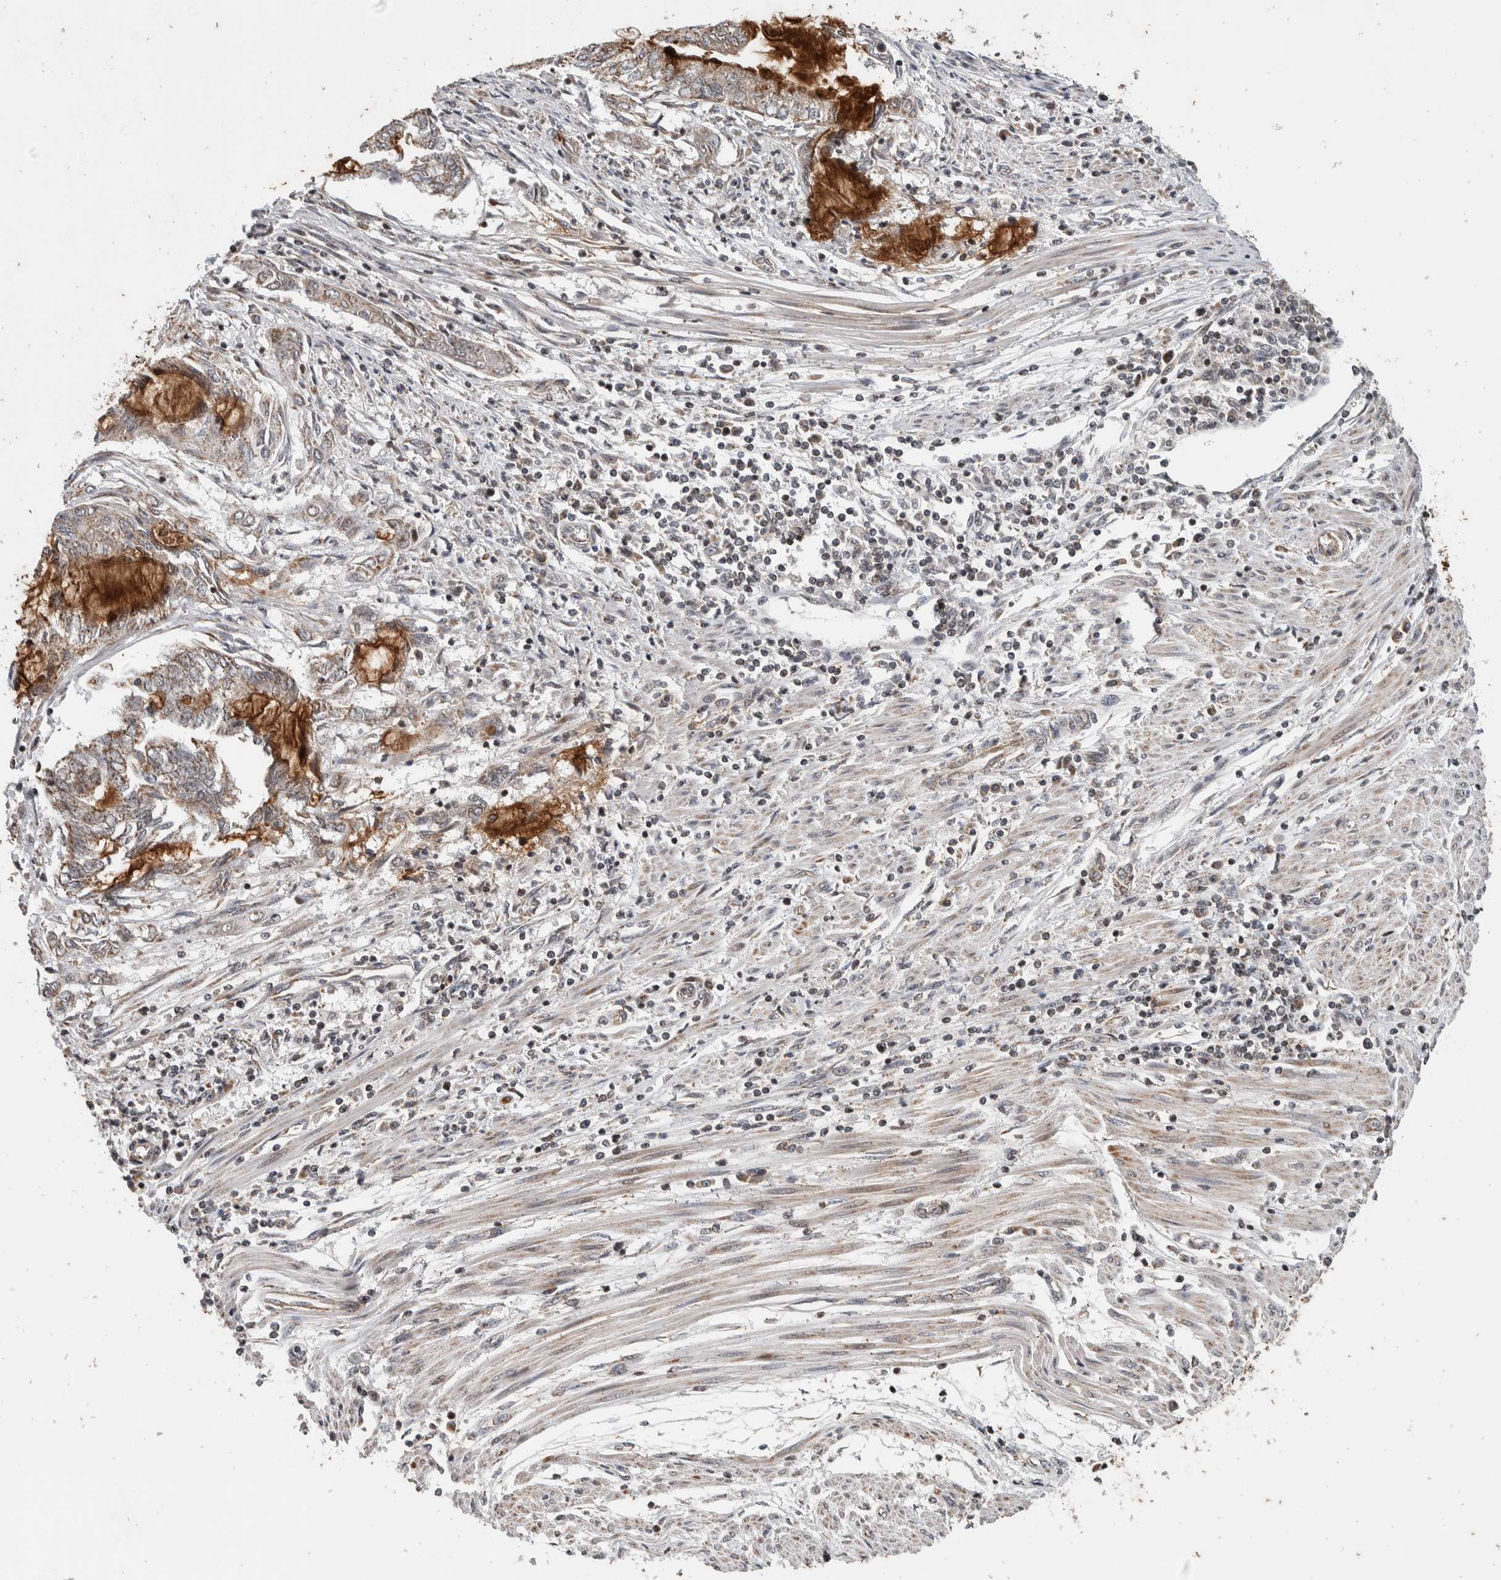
{"staining": {"intensity": "moderate", "quantity": "25%-75%", "location": "cytoplasmic/membranous"}, "tissue": "endometrial cancer", "cell_type": "Tumor cells", "image_type": "cancer", "snomed": [{"axis": "morphology", "description": "Adenocarcinoma, NOS"}, {"axis": "topography", "description": "Uterus"}, {"axis": "topography", "description": "Endometrium"}], "caption": "Moderate cytoplasmic/membranous protein positivity is seen in about 25%-75% of tumor cells in endometrial adenocarcinoma.", "gene": "ATXN7L1", "patient": {"sex": "female", "age": 70}}